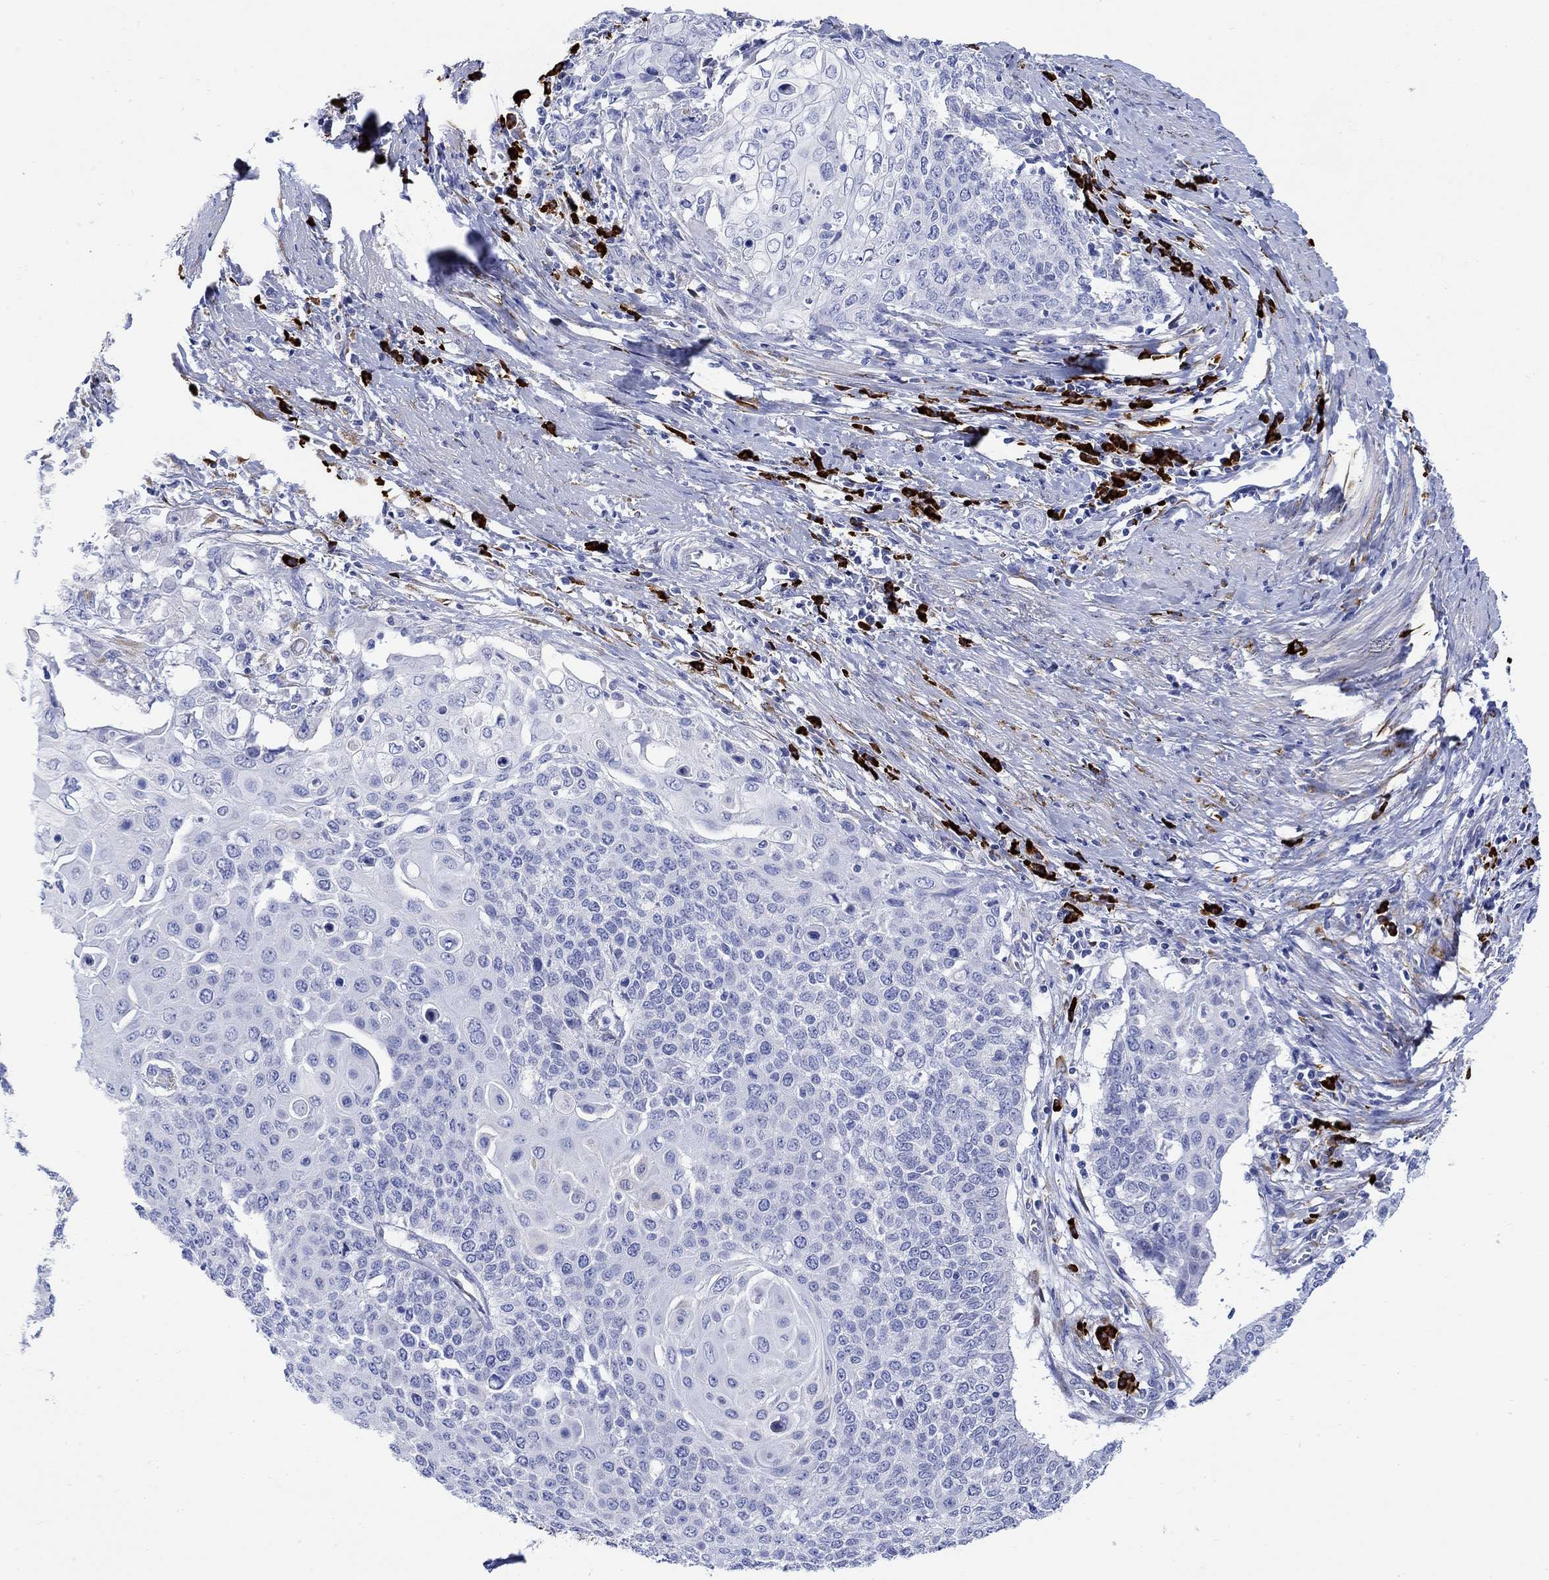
{"staining": {"intensity": "weak", "quantity": "<25%", "location": "cytoplasmic/membranous"}, "tissue": "cervical cancer", "cell_type": "Tumor cells", "image_type": "cancer", "snomed": [{"axis": "morphology", "description": "Squamous cell carcinoma, NOS"}, {"axis": "topography", "description": "Cervix"}], "caption": "DAB (3,3'-diaminobenzidine) immunohistochemical staining of cervical cancer demonstrates no significant positivity in tumor cells.", "gene": "P2RY6", "patient": {"sex": "female", "age": 39}}